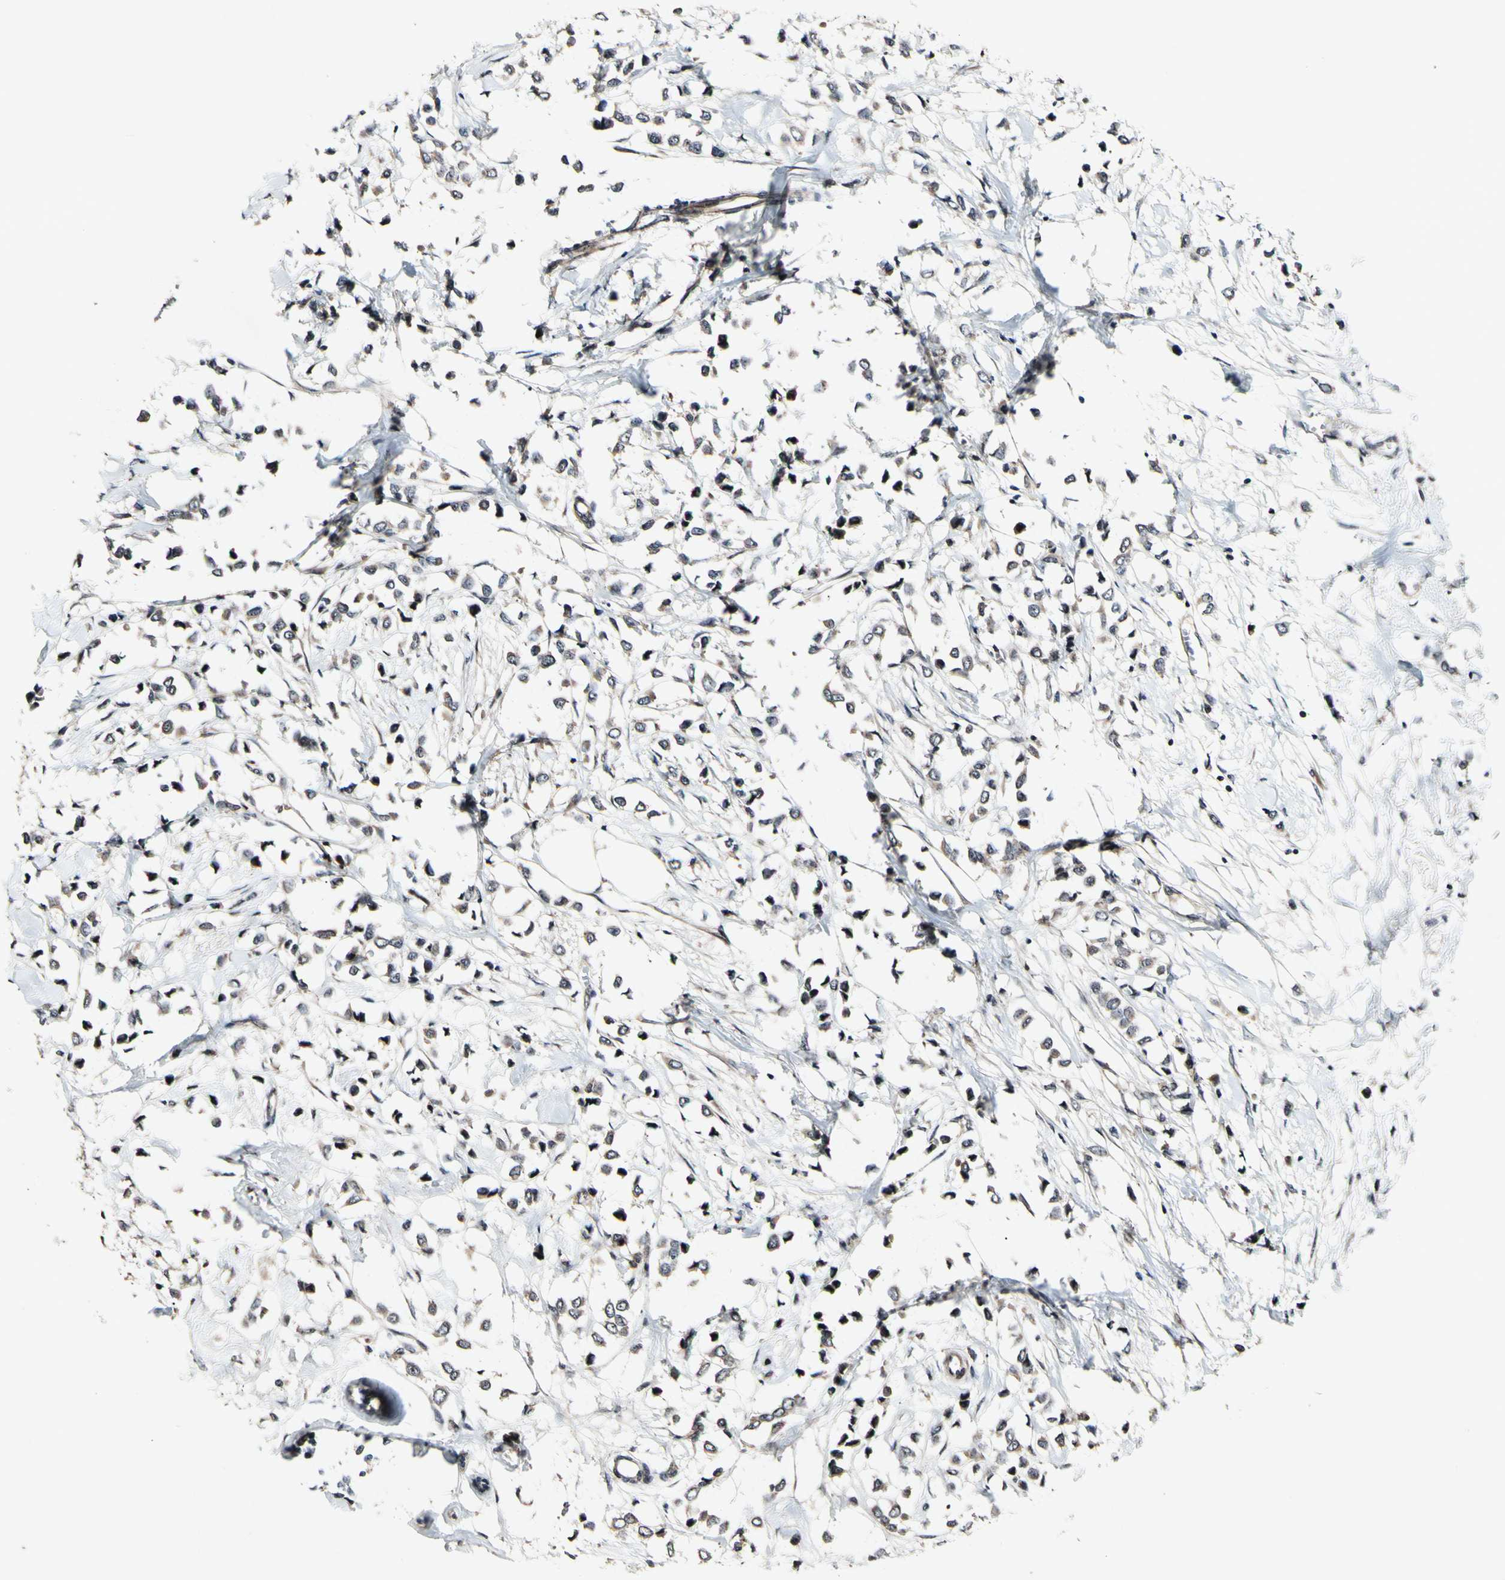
{"staining": {"intensity": "weak", "quantity": ">75%", "location": "cytoplasmic/membranous"}, "tissue": "breast cancer", "cell_type": "Tumor cells", "image_type": "cancer", "snomed": [{"axis": "morphology", "description": "Lobular carcinoma"}, {"axis": "topography", "description": "Breast"}], "caption": "A low amount of weak cytoplasmic/membranous expression is seen in about >75% of tumor cells in lobular carcinoma (breast) tissue. (DAB (3,3'-diaminobenzidine) IHC with brightfield microscopy, high magnification).", "gene": "CSNK1E", "patient": {"sex": "female", "age": 51}}